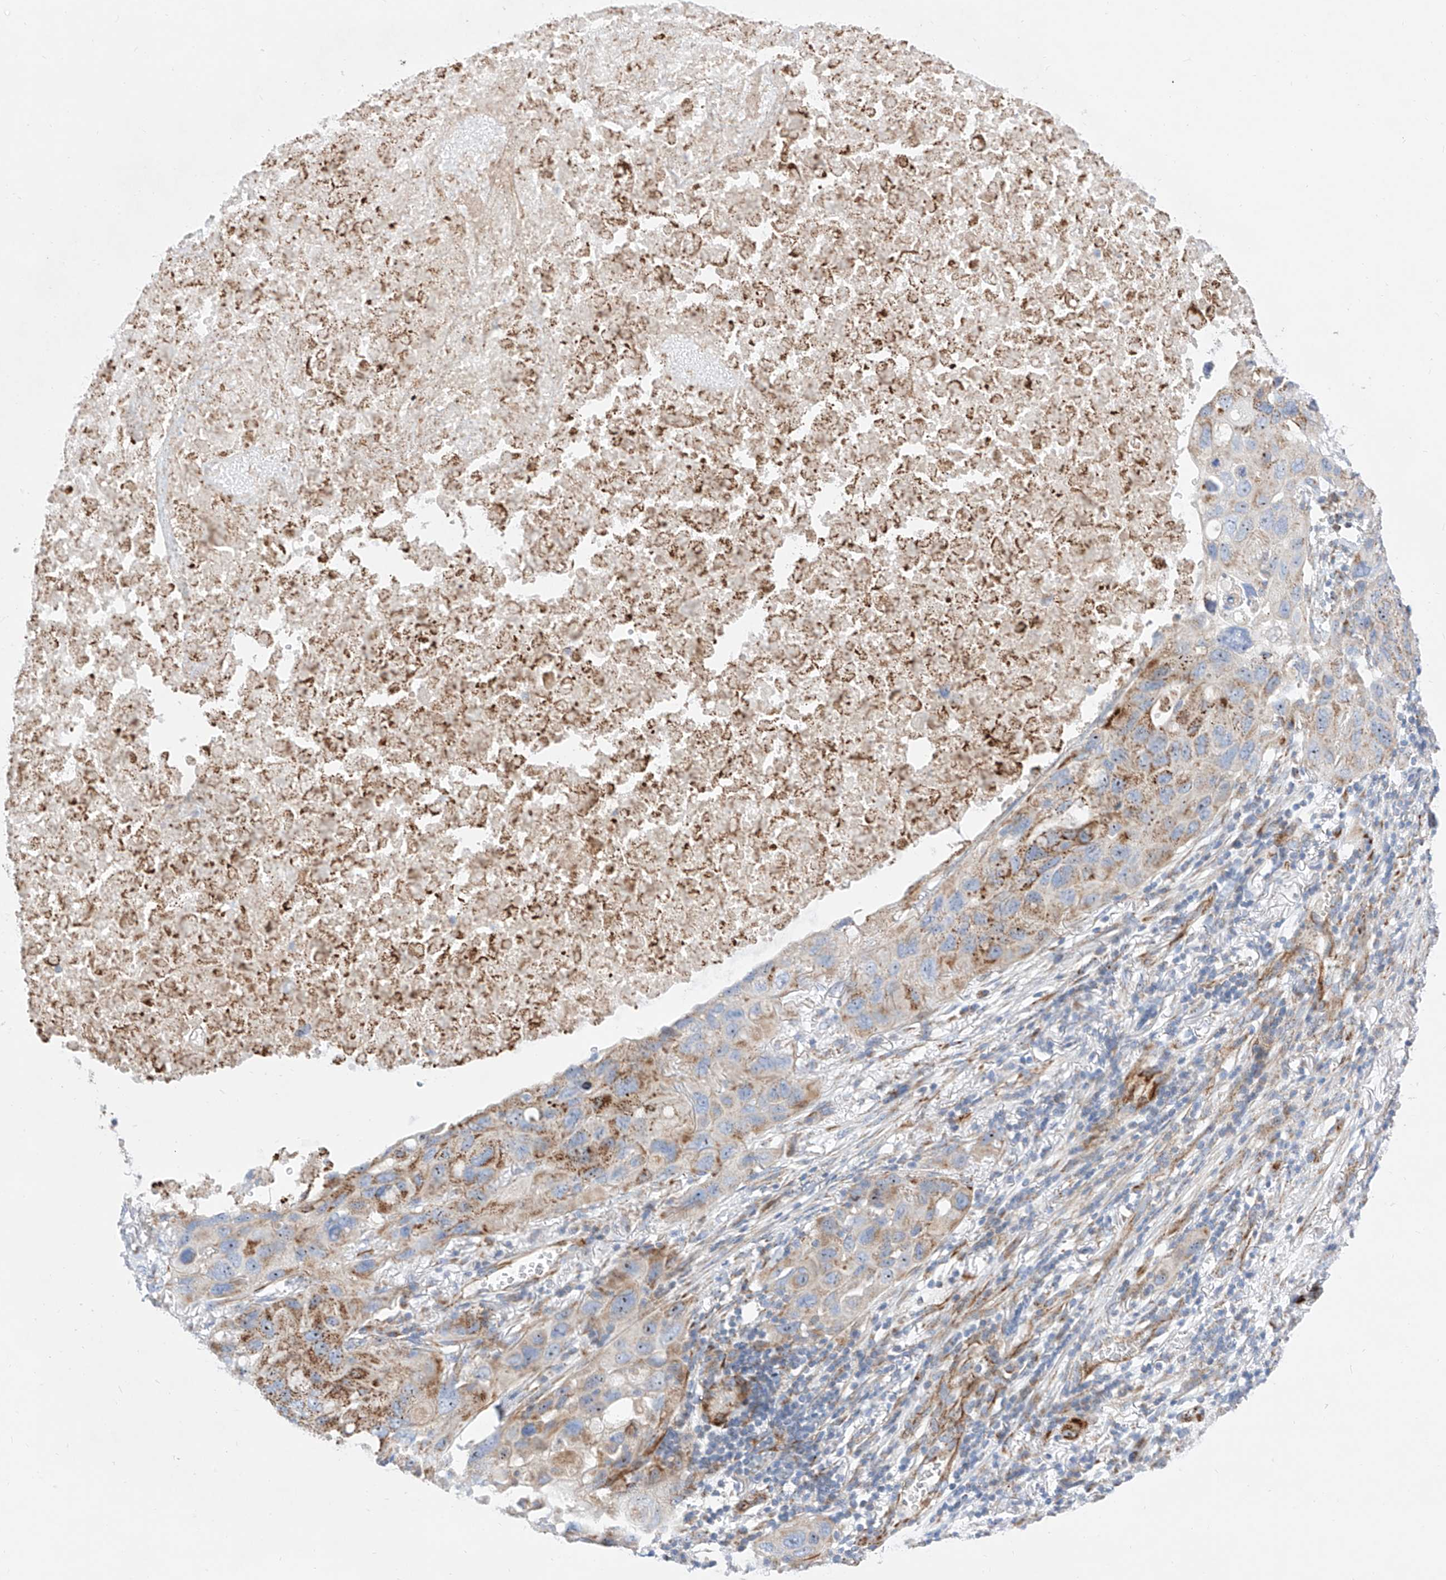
{"staining": {"intensity": "moderate", "quantity": "25%-75%", "location": "cytoplasmic/membranous"}, "tissue": "lung cancer", "cell_type": "Tumor cells", "image_type": "cancer", "snomed": [{"axis": "morphology", "description": "Squamous cell carcinoma, NOS"}, {"axis": "topography", "description": "Lung"}], "caption": "Lung cancer (squamous cell carcinoma) was stained to show a protein in brown. There is medium levels of moderate cytoplasmic/membranous staining in approximately 25%-75% of tumor cells. (brown staining indicates protein expression, while blue staining denotes nuclei).", "gene": "CST9", "patient": {"sex": "female", "age": 73}}